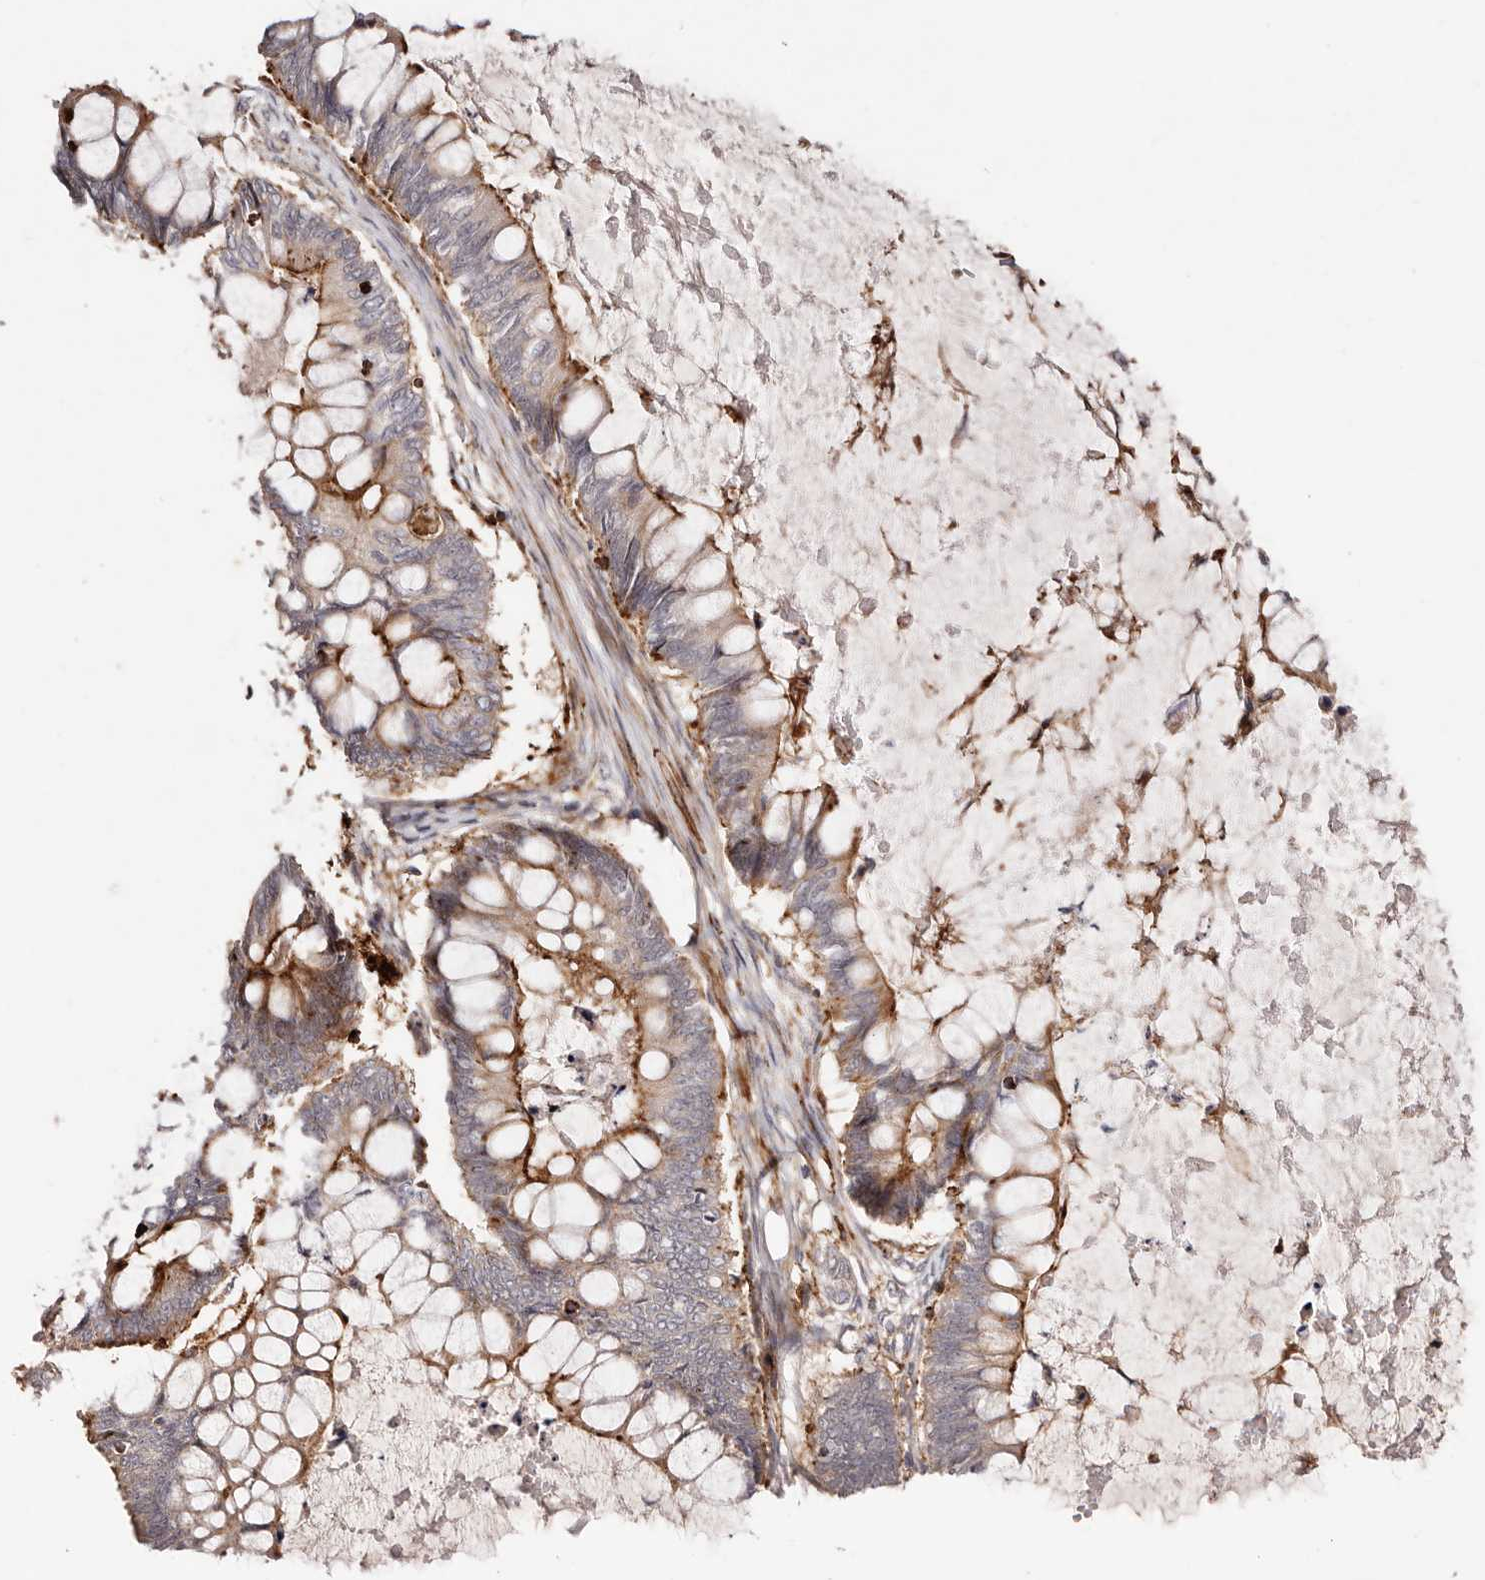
{"staining": {"intensity": "moderate", "quantity": "25%-75%", "location": "cytoplasmic/membranous"}, "tissue": "ovarian cancer", "cell_type": "Tumor cells", "image_type": "cancer", "snomed": [{"axis": "morphology", "description": "Cystadenocarcinoma, mucinous, NOS"}, {"axis": "topography", "description": "Ovary"}], "caption": "A high-resolution photomicrograph shows IHC staining of ovarian mucinous cystadenocarcinoma, which reveals moderate cytoplasmic/membranous expression in about 25%-75% of tumor cells.", "gene": "PTPN22", "patient": {"sex": "female", "age": 61}}